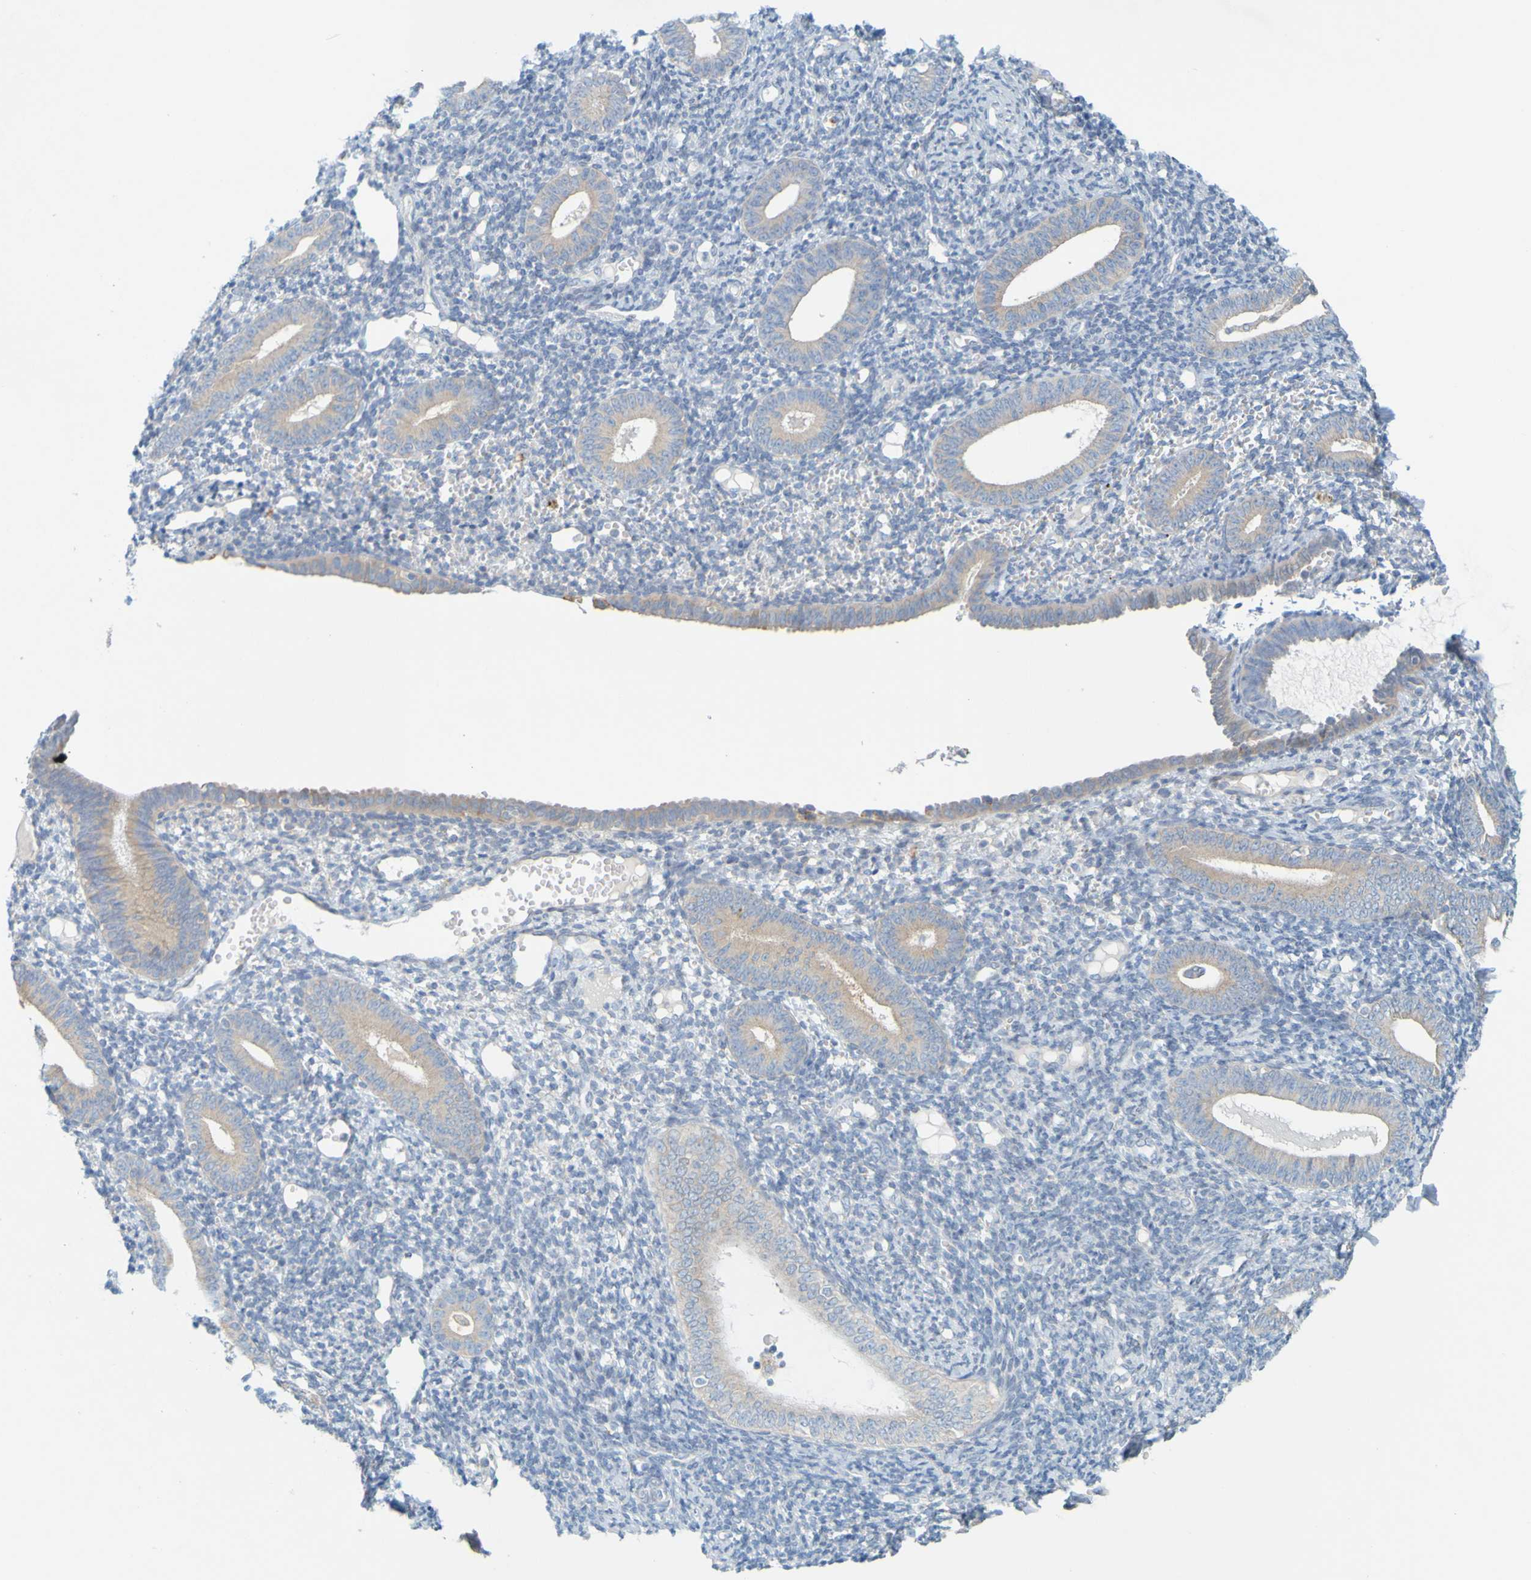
{"staining": {"intensity": "negative", "quantity": "none", "location": "none"}, "tissue": "endometrium", "cell_type": "Cells in endometrial stroma", "image_type": "normal", "snomed": [{"axis": "morphology", "description": "Normal tissue, NOS"}, {"axis": "topography", "description": "Endometrium"}], "caption": "An IHC image of benign endometrium is shown. There is no staining in cells in endometrial stroma of endometrium.", "gene": "MAG", "patient": {"sex": "female", "age": 50}}